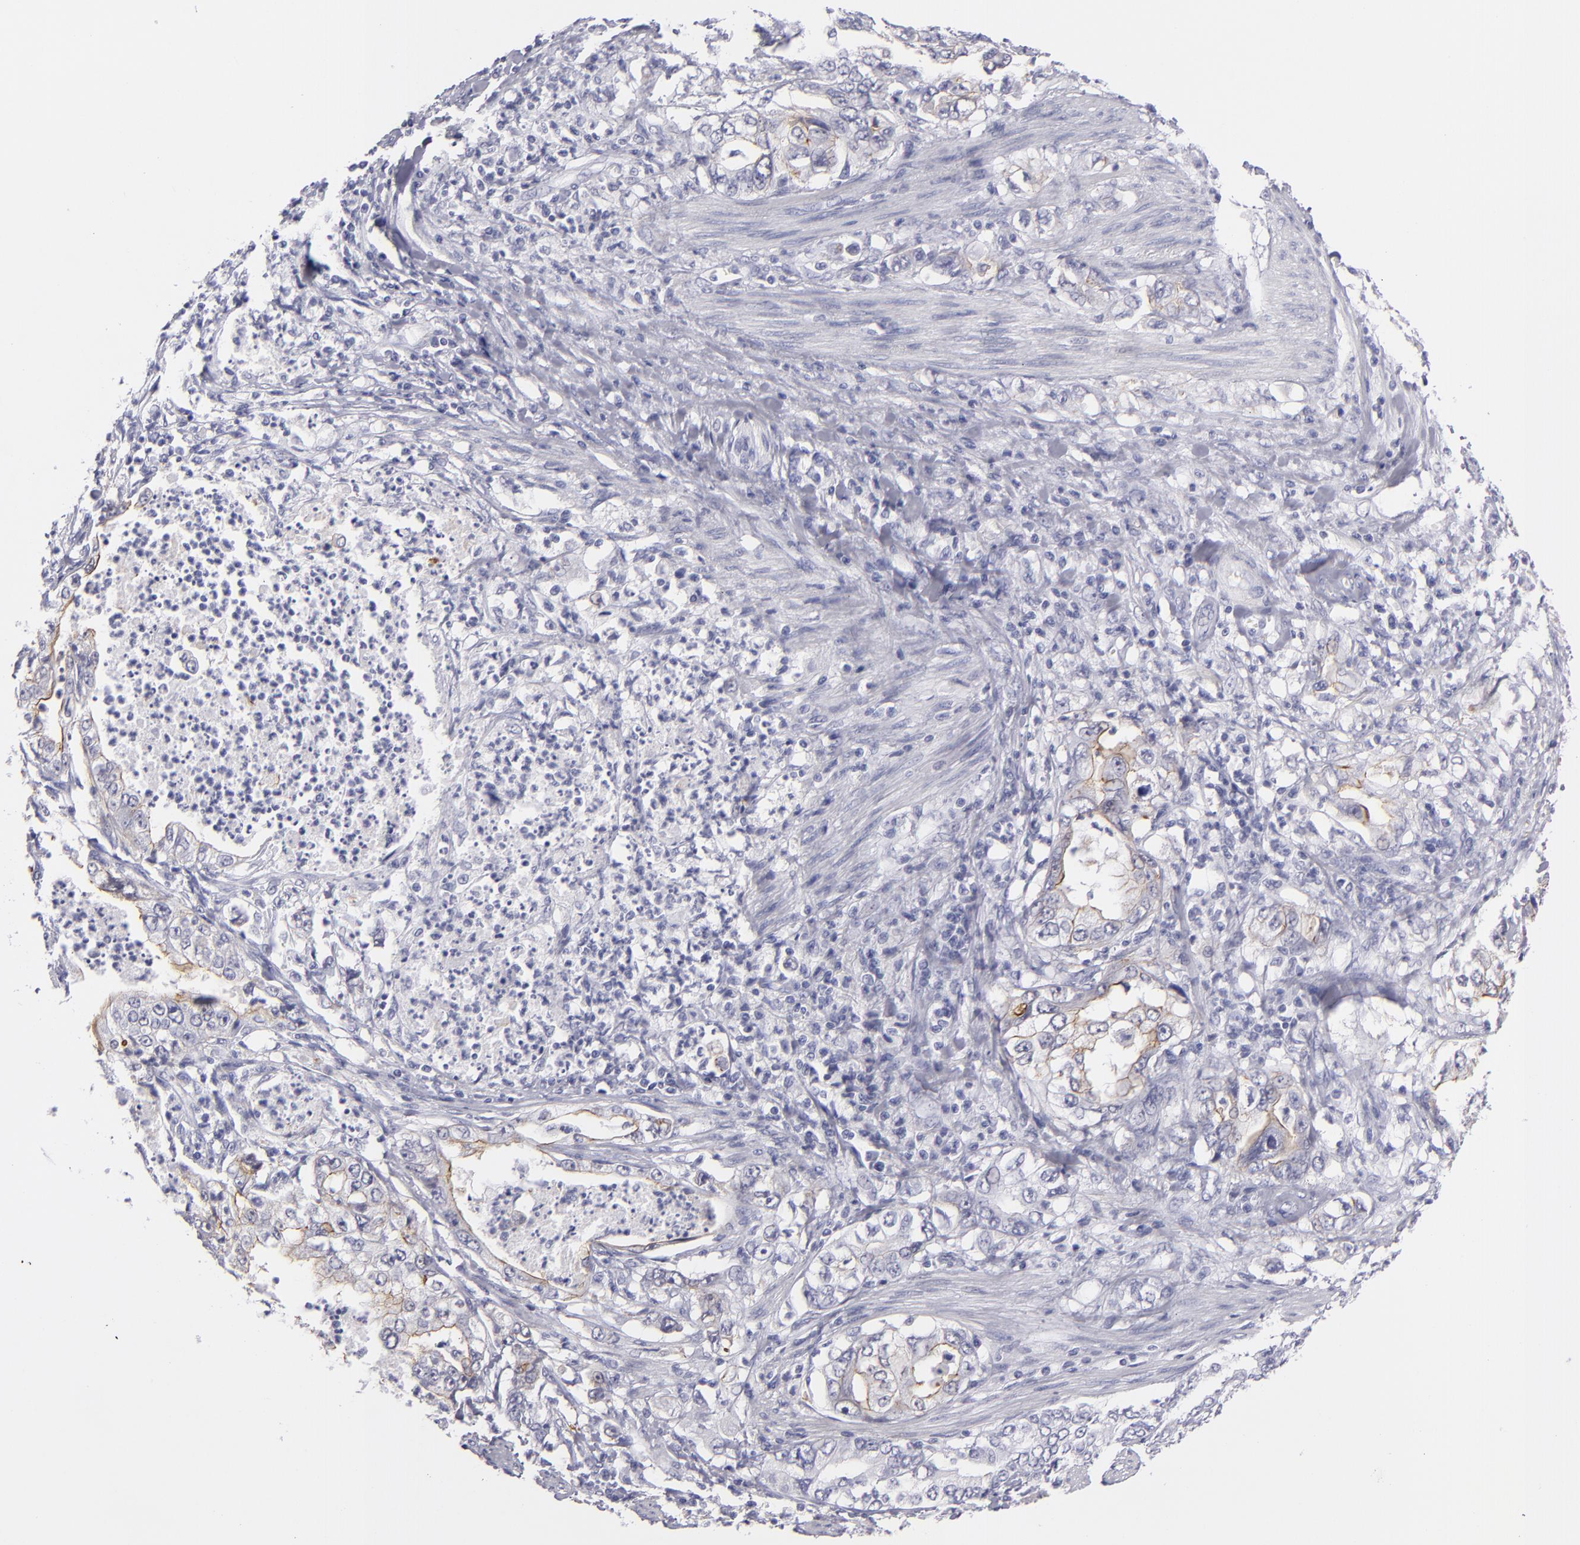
{"staining": {"intensity": "weak", "quantity": "<25%", "location": "cytoplasmic/membranous"}, "tissue": "stomach cancer", "cell_type": "Tumor cells", "image_type": "cancer", "snomed": [{"axis": "morphology", "description": "Adenocarcinoma, NOS"}, {"axis": "topography", "description": "Pancreas"}, {"axis": "topography", "description": "Stomach, upper"}], "caption": "A histopathology image of stomach adenocarcinoma stained for a protein demonstrates no brown staining in tumor cells.", "gene": "VIL1", "patient": {"sex": "male", "age": 77}}